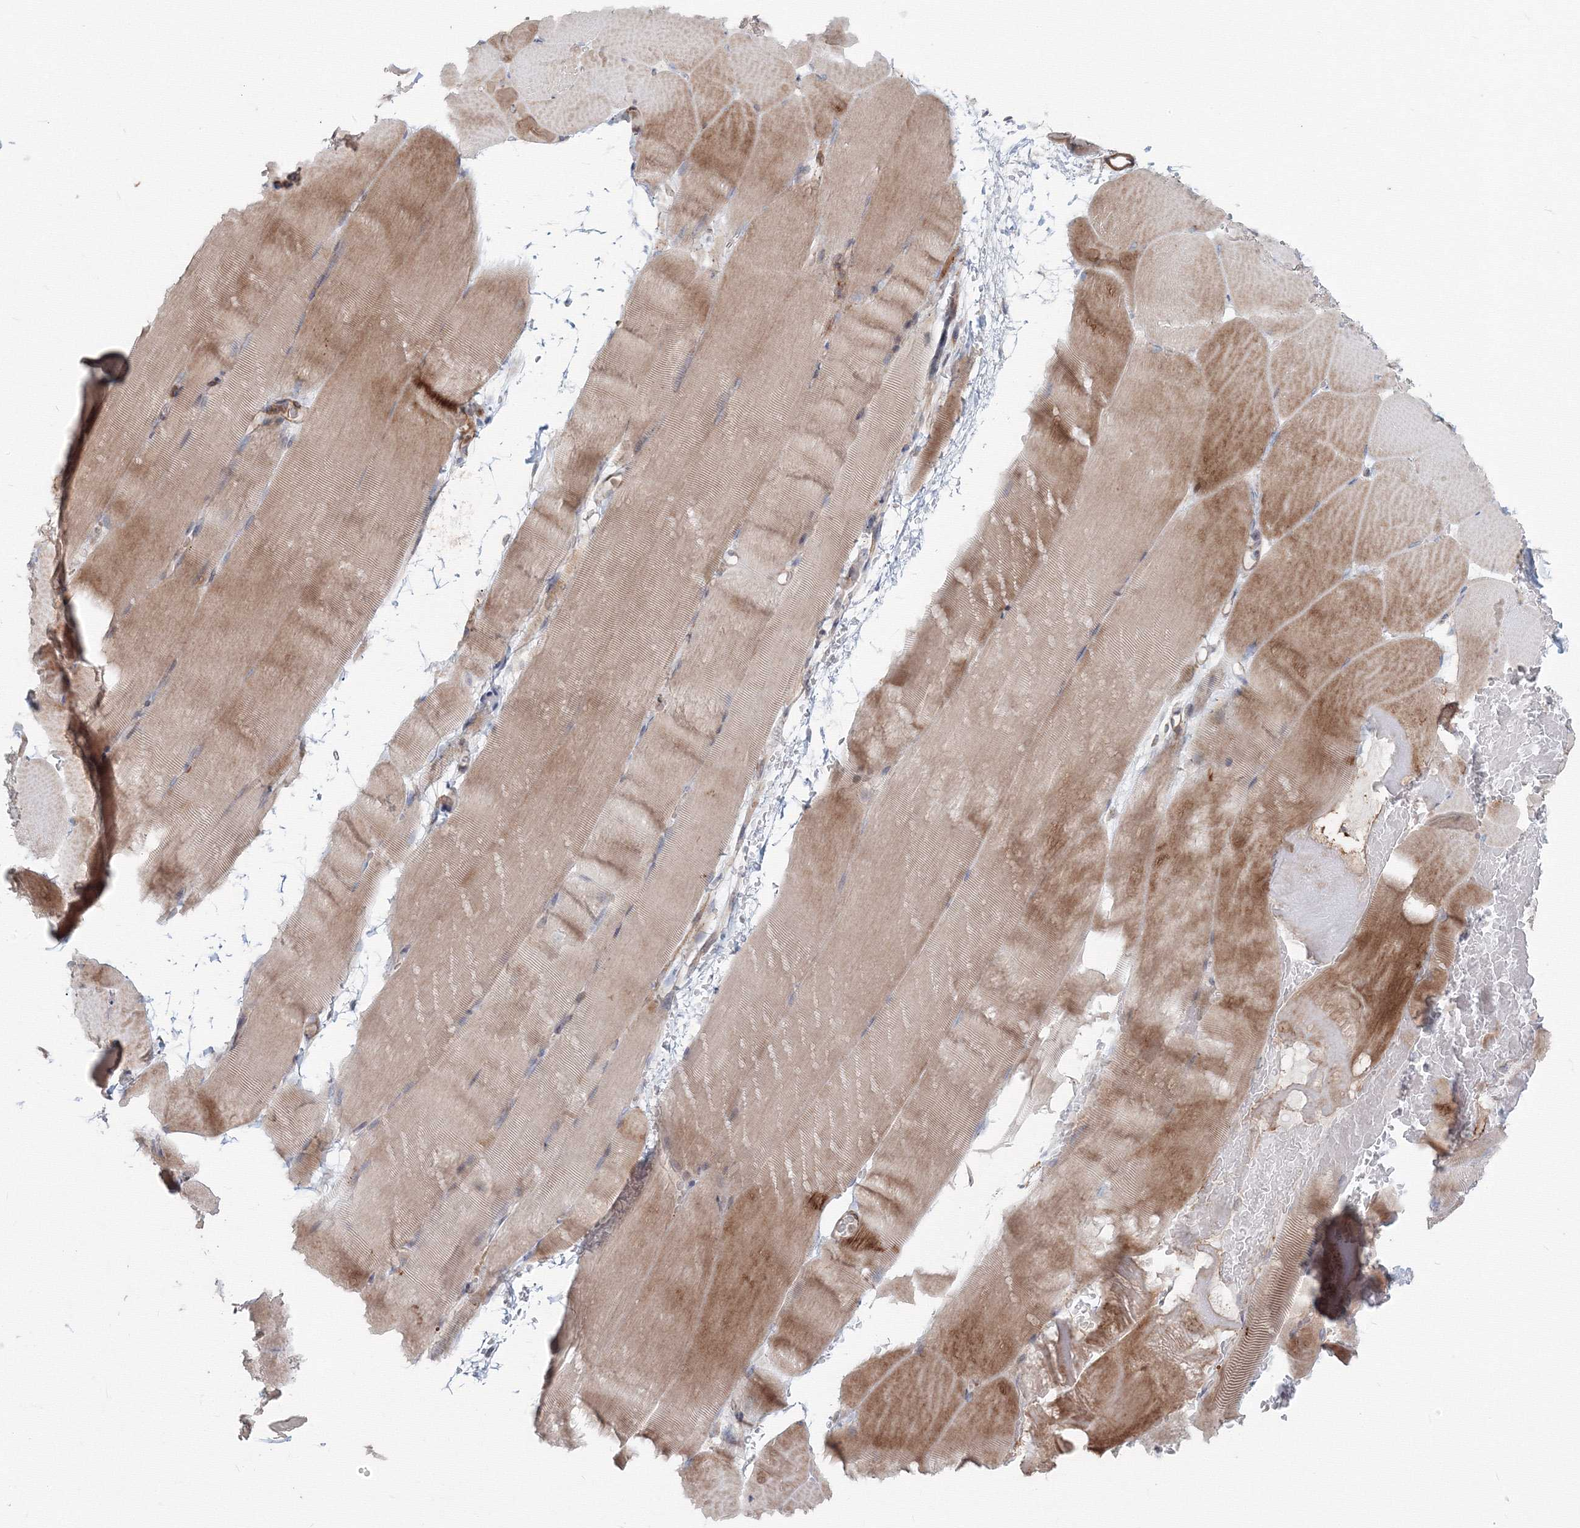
{"staining": {"intensity": "moderate", "quantity": "25%-75%", "location": "cytoplasmic/membranous"}, "tissue": "skeletal muscle", "cell_type": "Myocytes", "image_type": "normal", "snomed": [{"axis": "morphology", "description": "Normal tissue, NOS"}, {"axis": "topography", "description": "Skeletal muscle"}, {"axis": "topography", "description": "Parathyroid gland"}], "caption": "A medium amount of moderate cytoplasmic/membranous staining is appreciated in about 25%-75% of myocytes in normal skeletal muscle. (Stains: DAB (3,3'-diaminobenzidine) in brown, nuclei in blue, Microscopy: brightfield microscopy at high magnification).", "gene": "SH3PXD2A", "patient": {"sex": "female", "age": 37}}